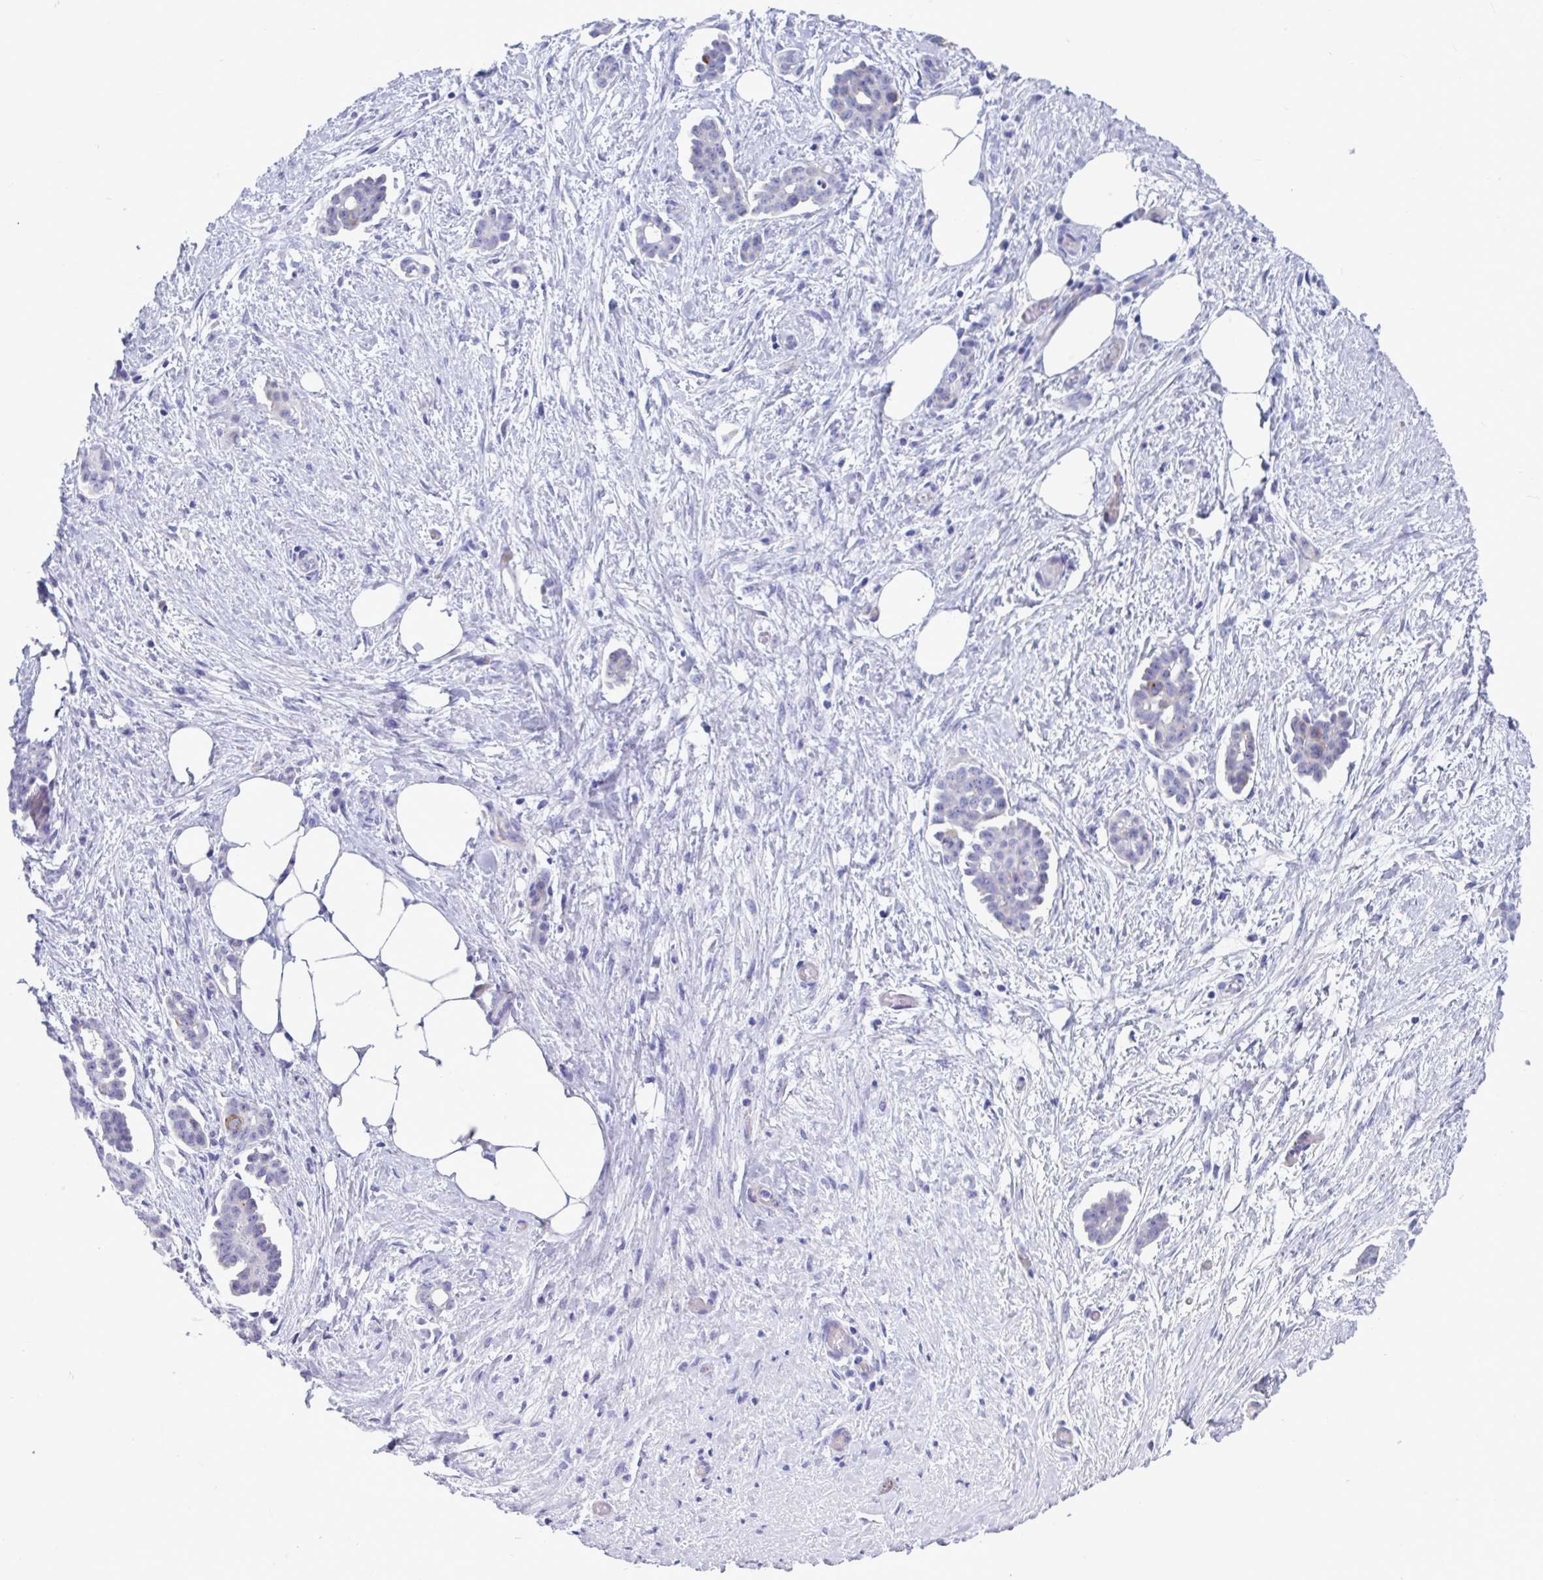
{"staining": {"intensity": "negative", "quantity": "none", "location": "none"}, "tissue": "ovarian cancer", "cell_type": "Tumor cells", "image_type": "cancer", "snomed": [{"axis": "morphology", "description": "Cystadenocarcinoma, serous, NOS"}, {"axis": "topography", "description": "Ovary"}], "caption": "This is an immunohistochemistry micrograph of ovarian cancer. There is no staining in tumor cells.", "gene": "TTC30B", "patient": {"sex": "female", "age": 50}}